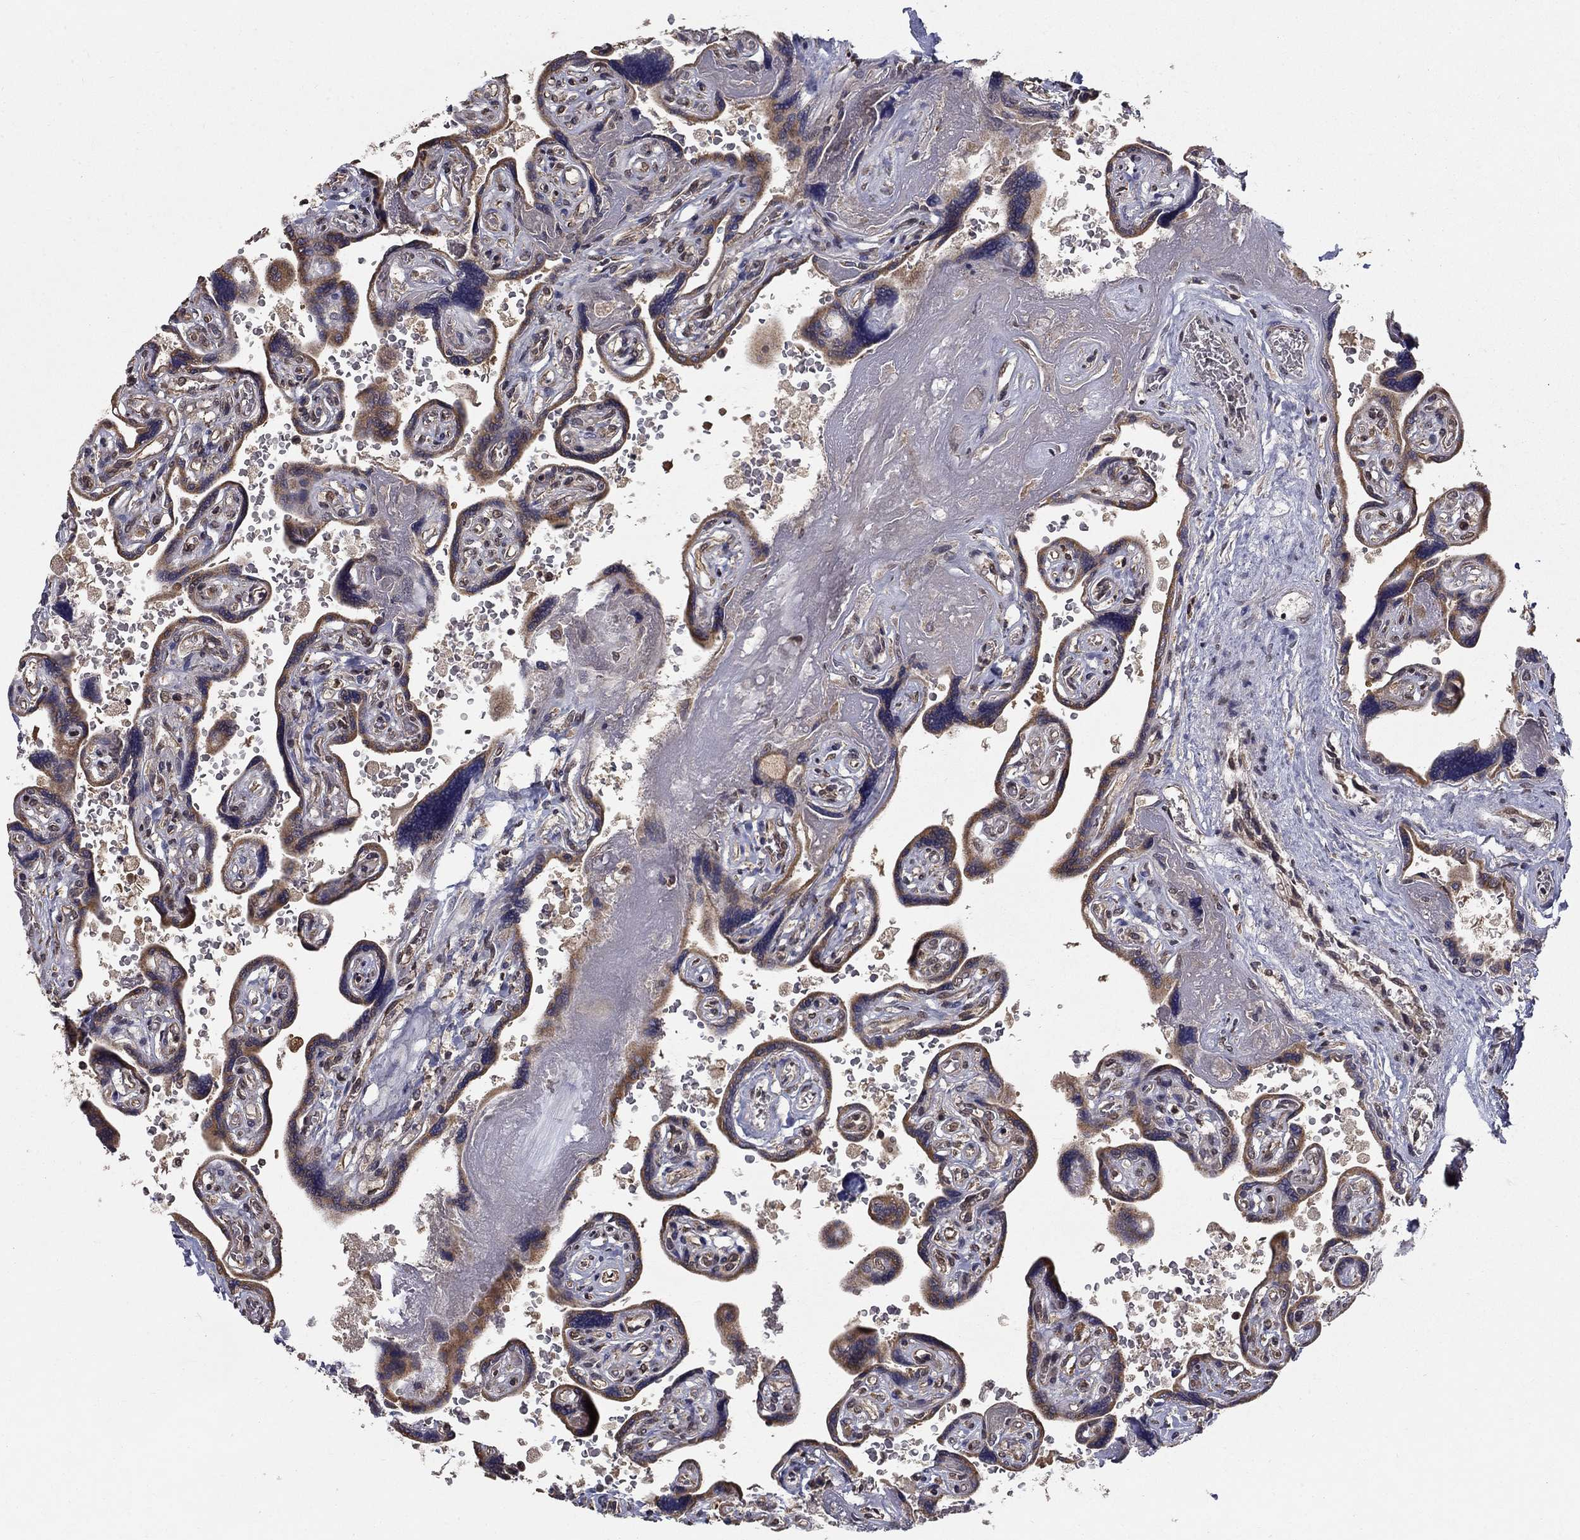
{"staining": {"intensity": "weak", "quantity": "25%-75%", "location": "cytoplasmic/membranous"}, "tissue": "placenta", "cell_type": "Decidual cells", "image_type": "normal", "snomed": [{"axis": "morphology", "description": "Normal tissue, NOS"}, {"axis": "topography", "description": "Placenta"}], "caption": "Immunohistochemistry (IHC) (DAB) staining of benign human placenta demonstrates weak cytoplasmic/membranous protein staining in about 25%-75% of decidual cells.", "gene": "SLC2A13", "patient": {"sex": "female", "age": 32}}